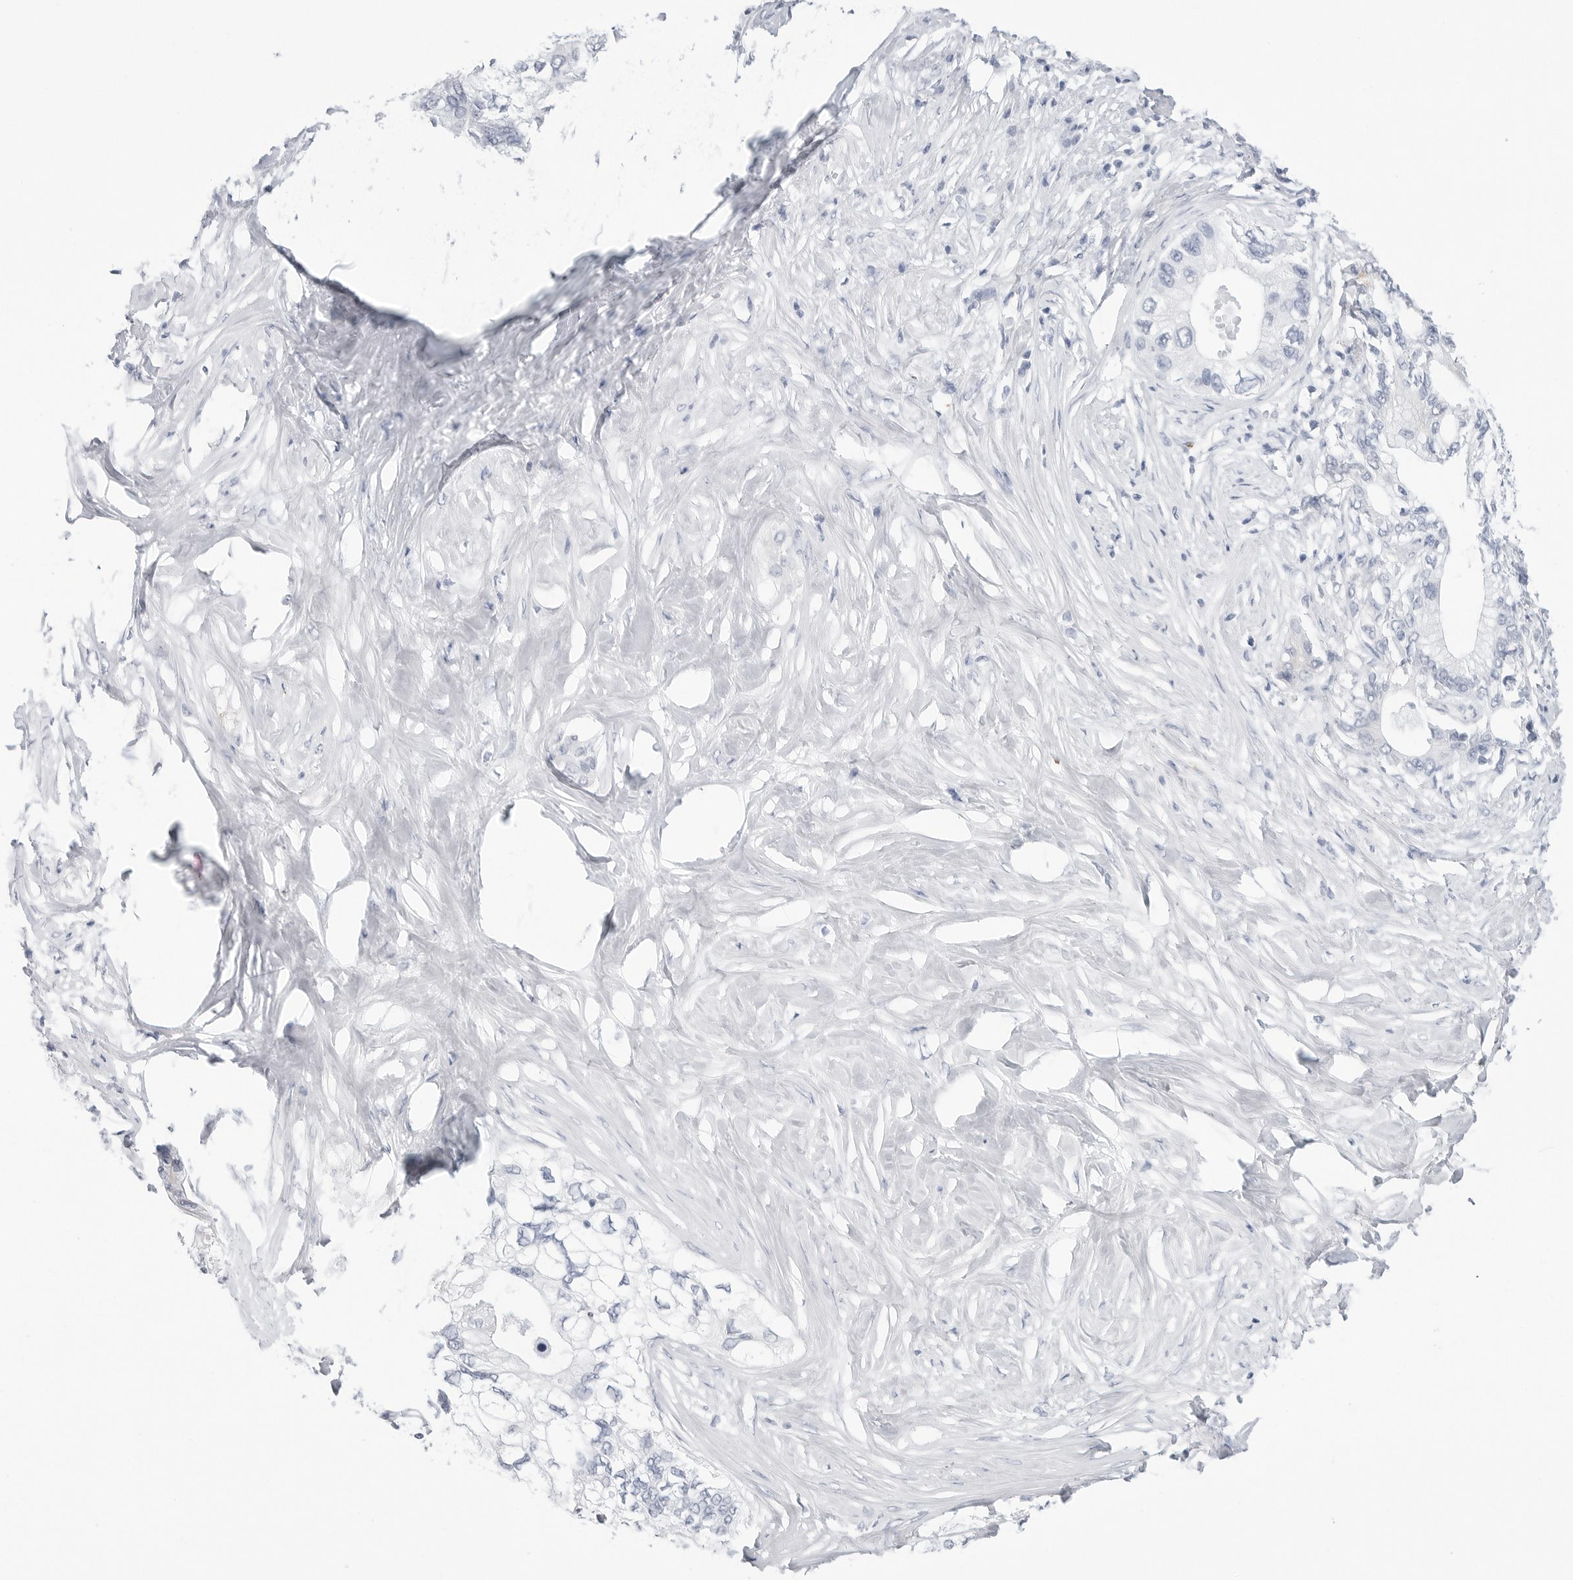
{"staining": {"intensity": "negative", "quantity": "none", "location": "none"}, "tissue": "pancreatic cancer", "cell_type": "Tumor cells", "image_type": "cancer", "snomed": [{"axis": "morphology", "description": "Normal tissue, NOS"}, {"axis": "morphology", "description": "Adenocarcinoma, NOS"}, {"axis": "topography", "description": "Pancreas"}, {"axis": "topography", "description": "Peripheral nerve tissue"}], "caption": "A high-resolution image shows immunohistochemistry staining of pancreatic cancer, which shows no significant positivity in tumor cells.", "gene": "HSPB7", "patient": {"sex": "male", "age": 59}}